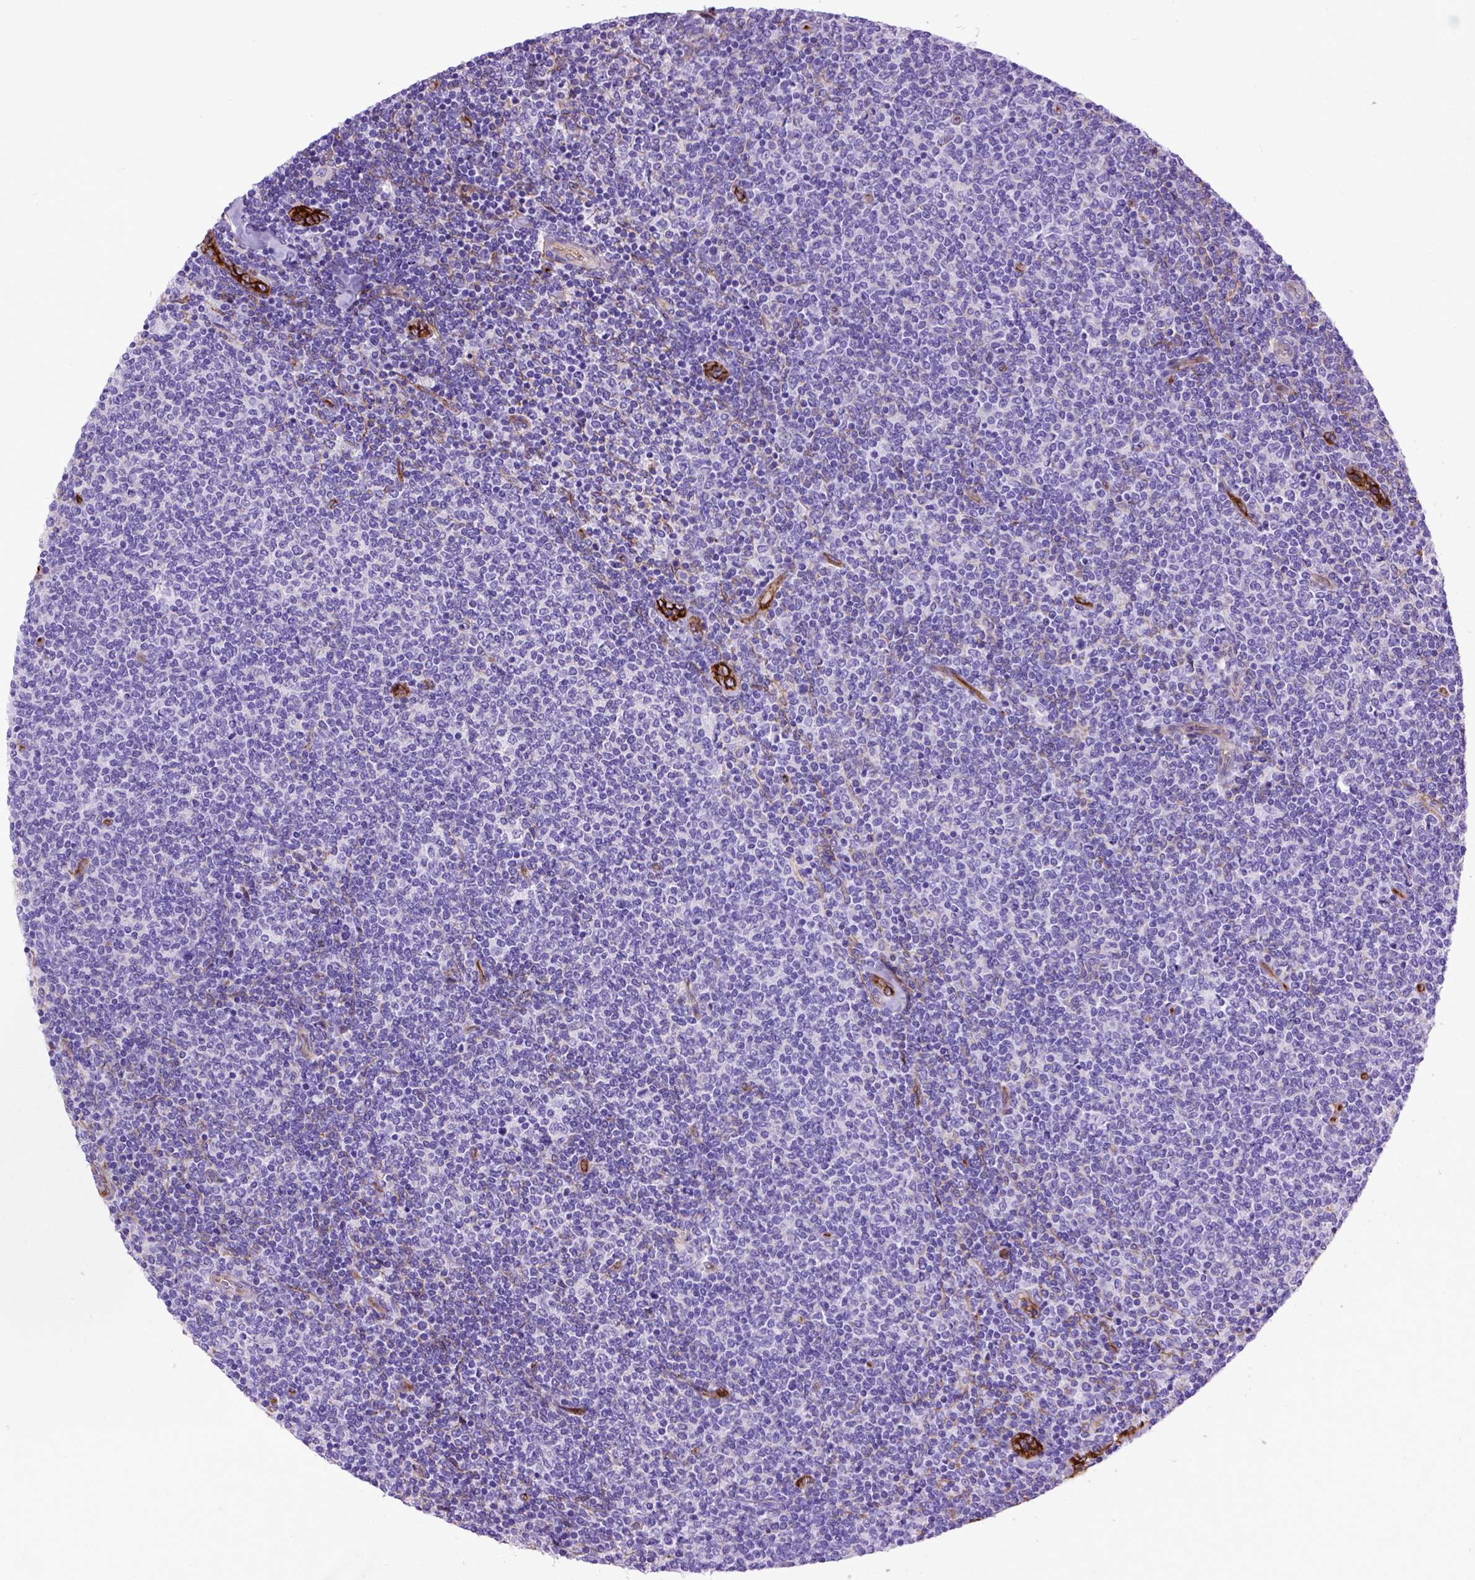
{"staining": {"intensity": "negative", "quantity": "none", "location": "none"}, "tissue": "lymphoma", "cell_type": "Tumor cells", "image_type": "cancer", "snomed": [{"axis": "morphology", "description": "Malignant lymphoma, non-Hodgkin's type, Low grade"}, {"axis": "topography", "description": "Lymph node"}], "caption": "This is an immunohistochemistry micrograph of lymphoma. There is no positivity in tumor cells.", "gene": "ENG", "patient": {"sex": "male", "age": 52}}